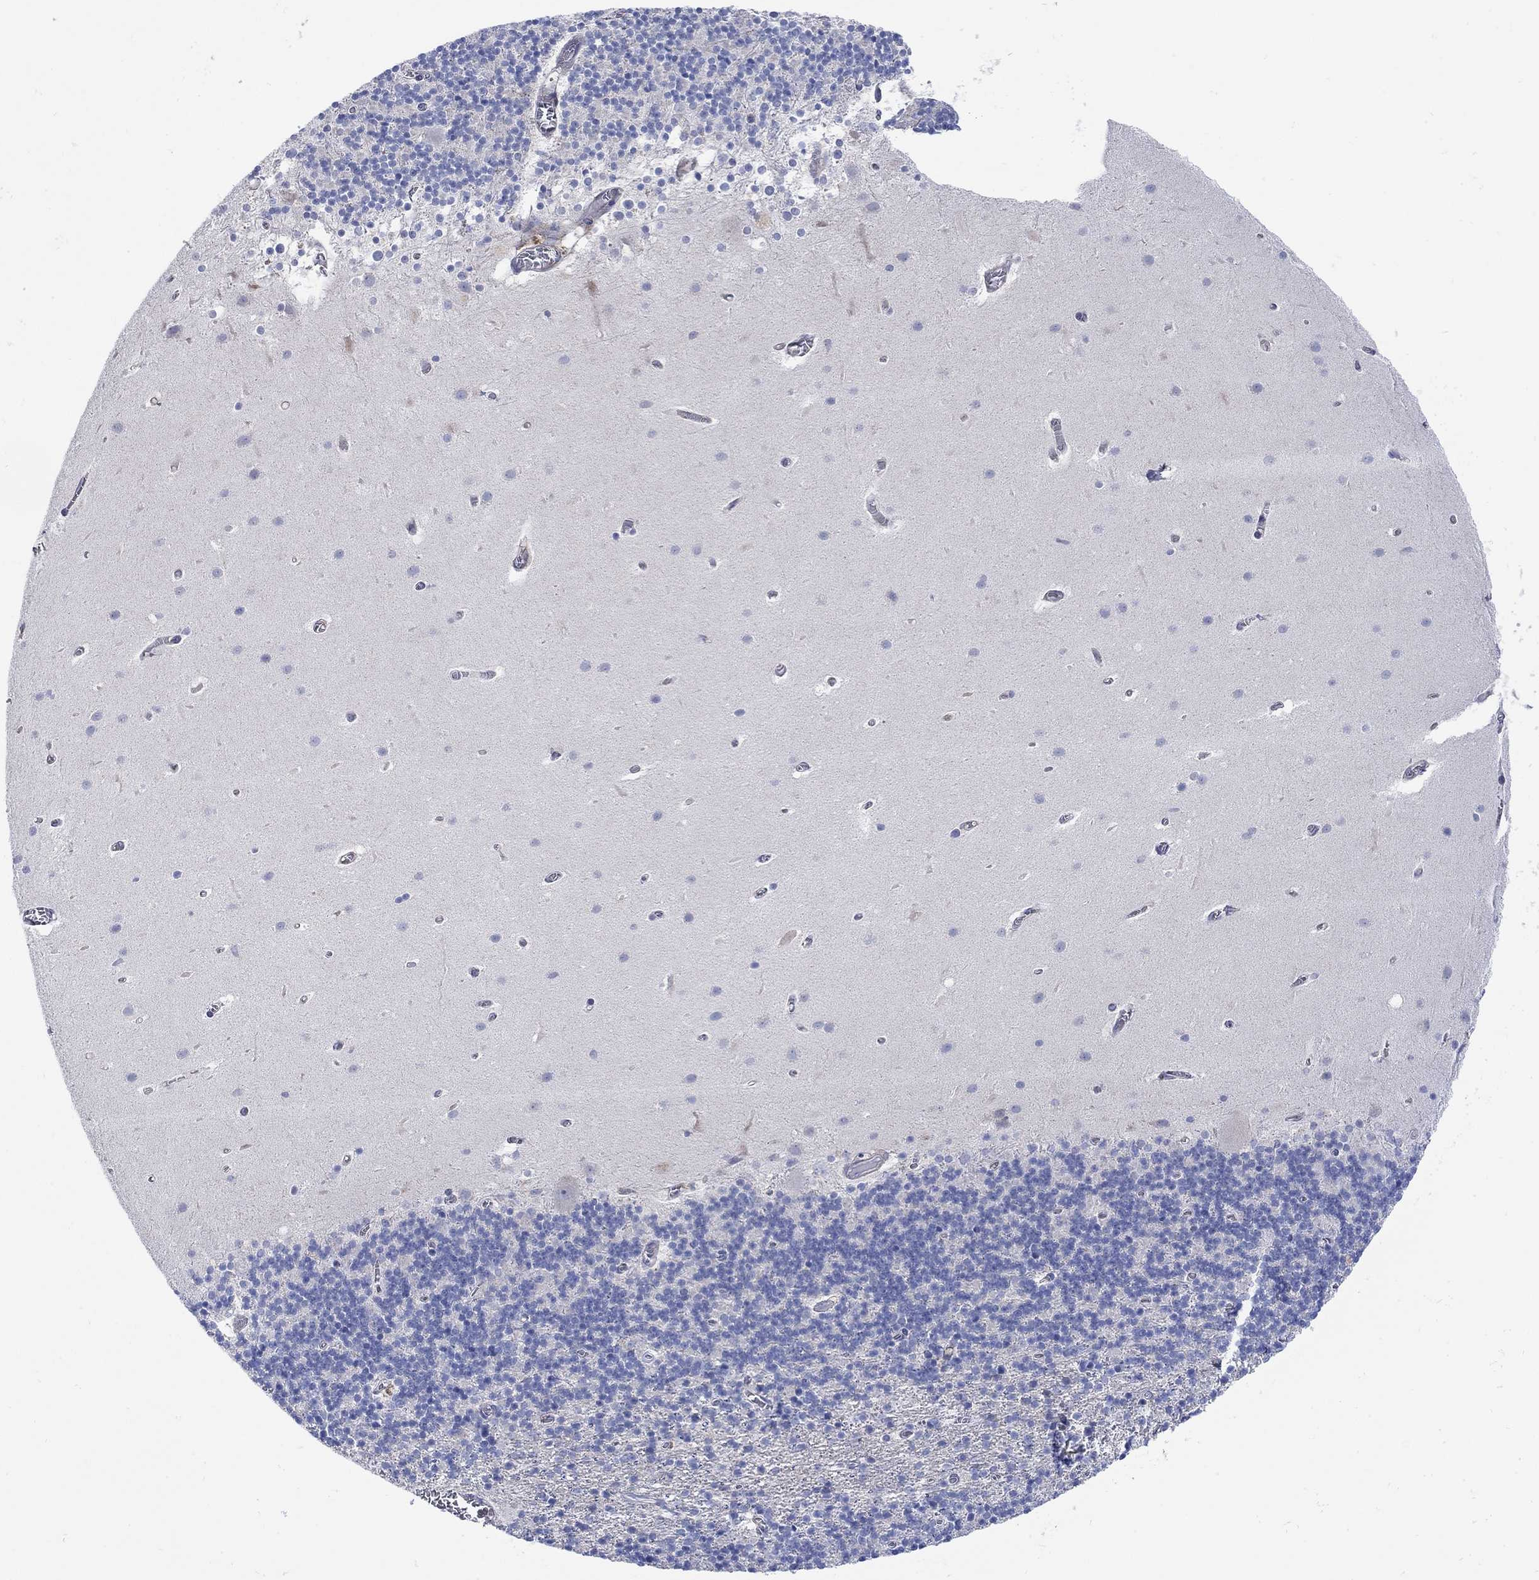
{"staining": {"intensity": "negative", "quantity": "none", "location": "none"}, "tissue": "cerebellum", "cell_type": "Cells in granular layer", "image_type": "normal", "snomed": [{"axis": "morphology", "description": "Normal tissue, NOS"}, {"axis": "topography", "description": "Cerebellum"}], "caption": "Normal cerebellum was stained to show a protein in brown. There is no significant positivity in cells in granular layer. (DAB (3,3'-diaminobenzidine) immunohistochemistry visualized using brightfield microscopy, high magnification).", "gene": "TEKT3", "patient": {"sex": "male", "age": 70}}